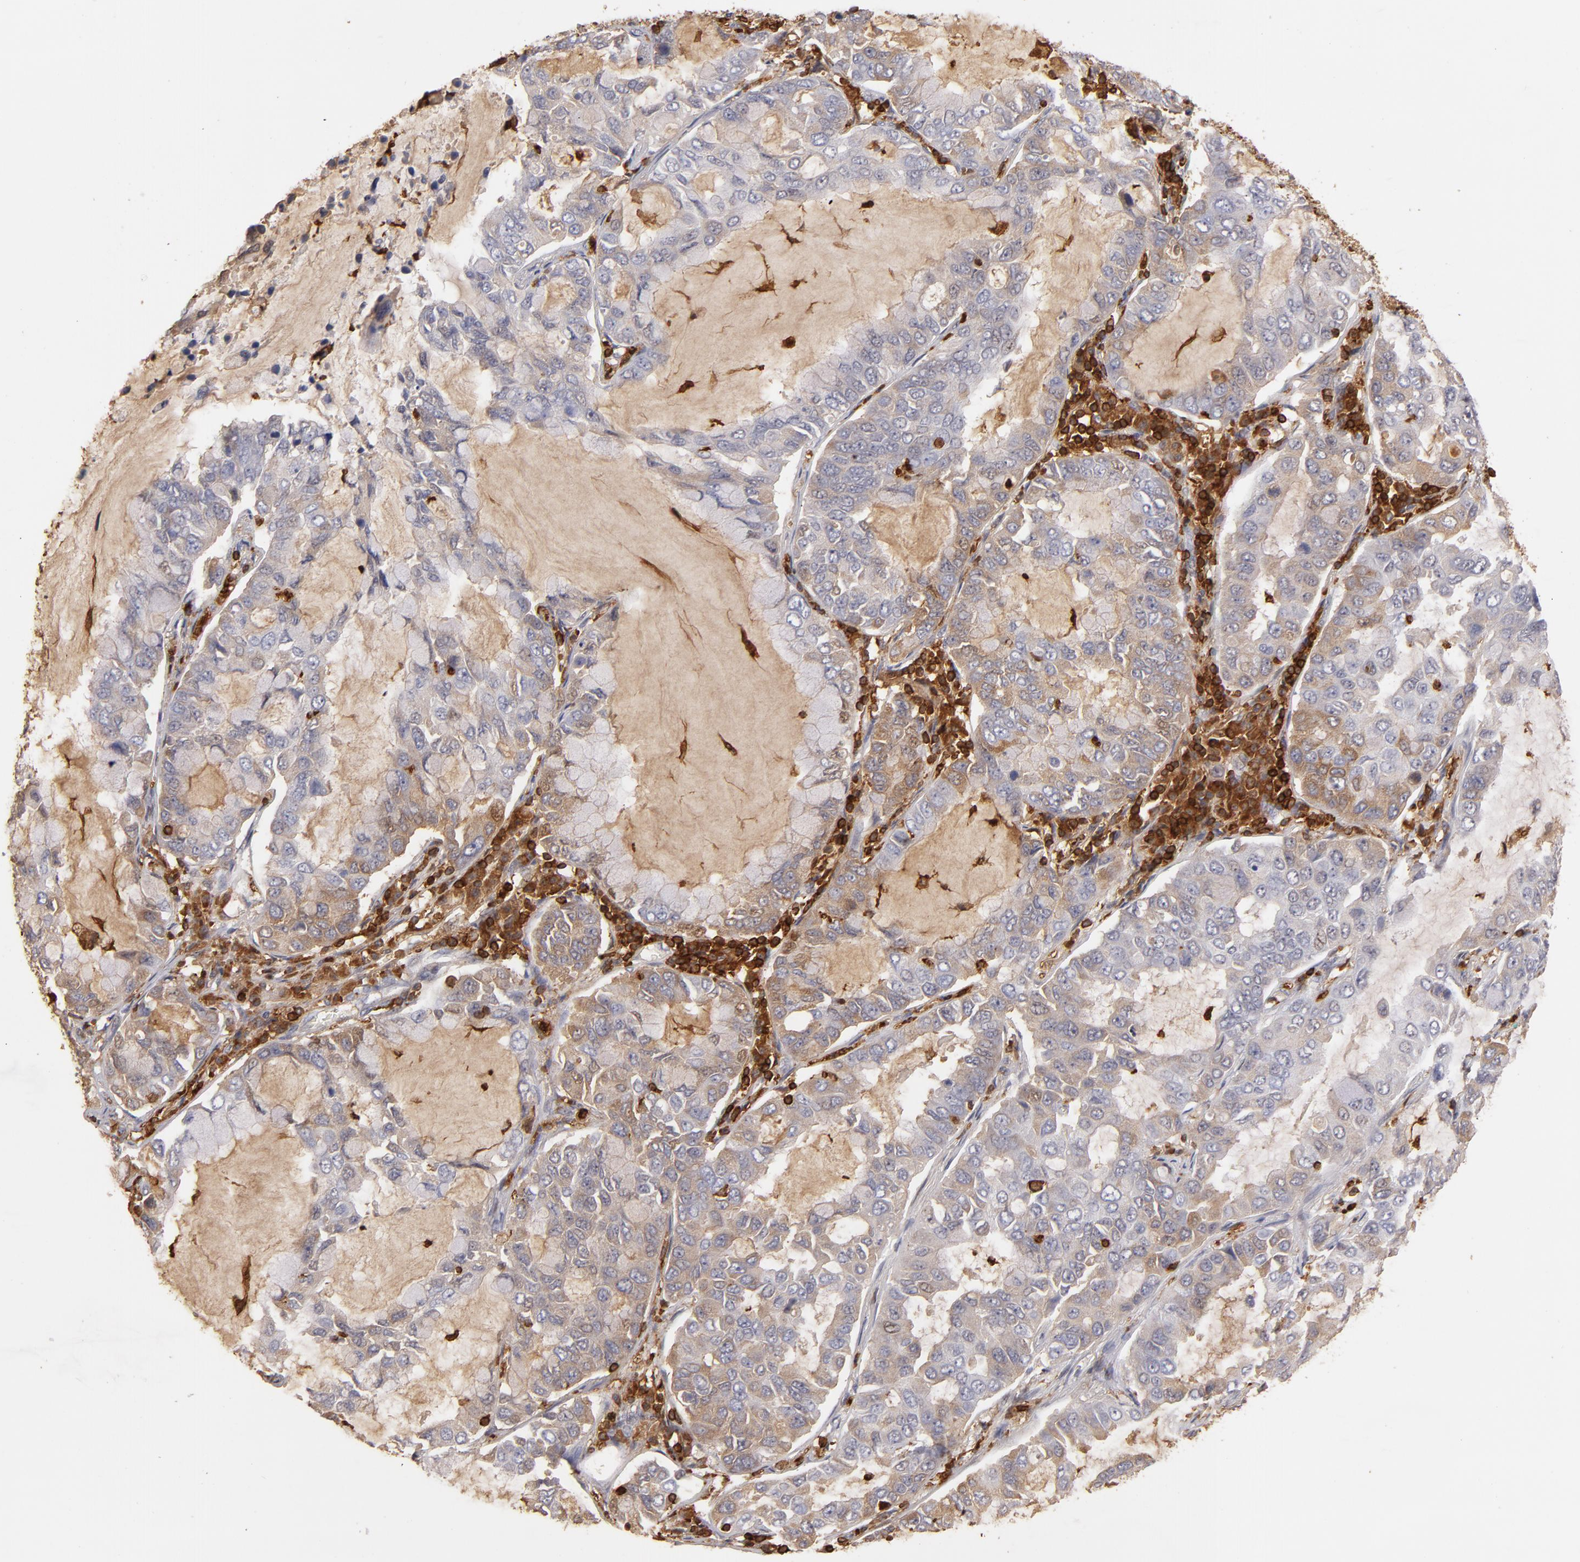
{"staining": {"intensity": "weak", "quantity": "<25%", "location": "nuclear"}, "tissue": "lung cancer", "cell_type": "Tumor cells", "image_type": "cancer", "snomed": [{"axis": "morphology", "description": "Adenocarcinoma, NOS"}, {"axis": "topography", "description": "Lung"}], "caption": "An image of human lung adenocarcinoma is negative for staining in tumor cells.", "gene": "WAS", "patient": {"sex": "male", "age": 64}}